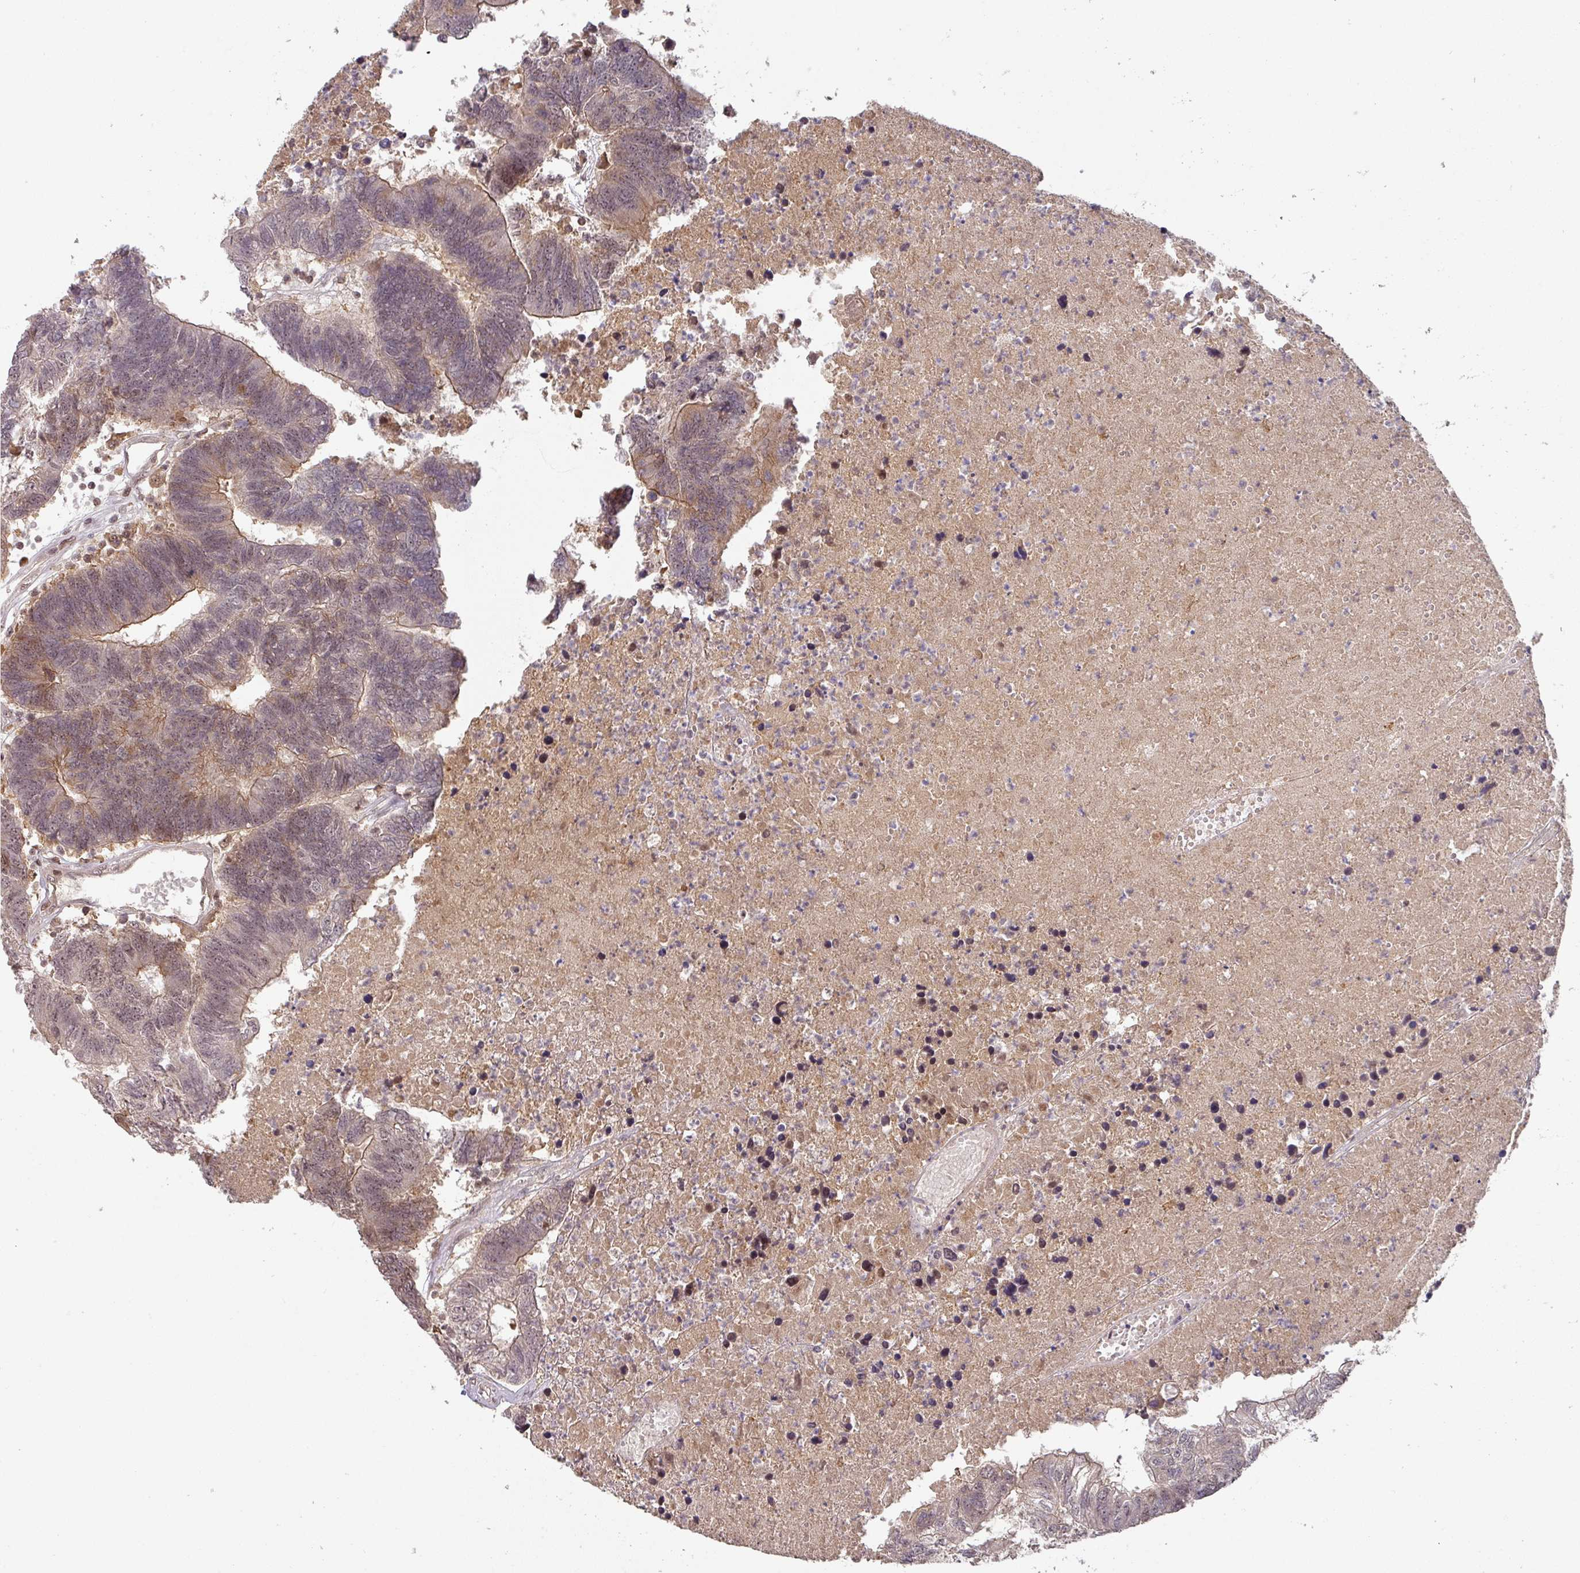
{"staining": {"intensity": "moderate", "quantity": "25%-75%", "location": "cytoplasmic/membranous,nuclear"}, "tissue": "colorectal cancer", "cell_type": "Tumor cells", "image_type": "cancer", "snomed": [{"axis": "morphology", "description": "Adenocarcinoma, NOS"}, {"axis": "topography", "description": "Colon"}], "caption": "There is medium levels of moderate cytoplasmic/membranous and nuclear staining in tumor cells of colorectal adenocarcinoma, as demonstrated by immunohistochemical staining (brown color).", "gene": "ZBTB14", "patient": {"sex": "female", "age": 48}}